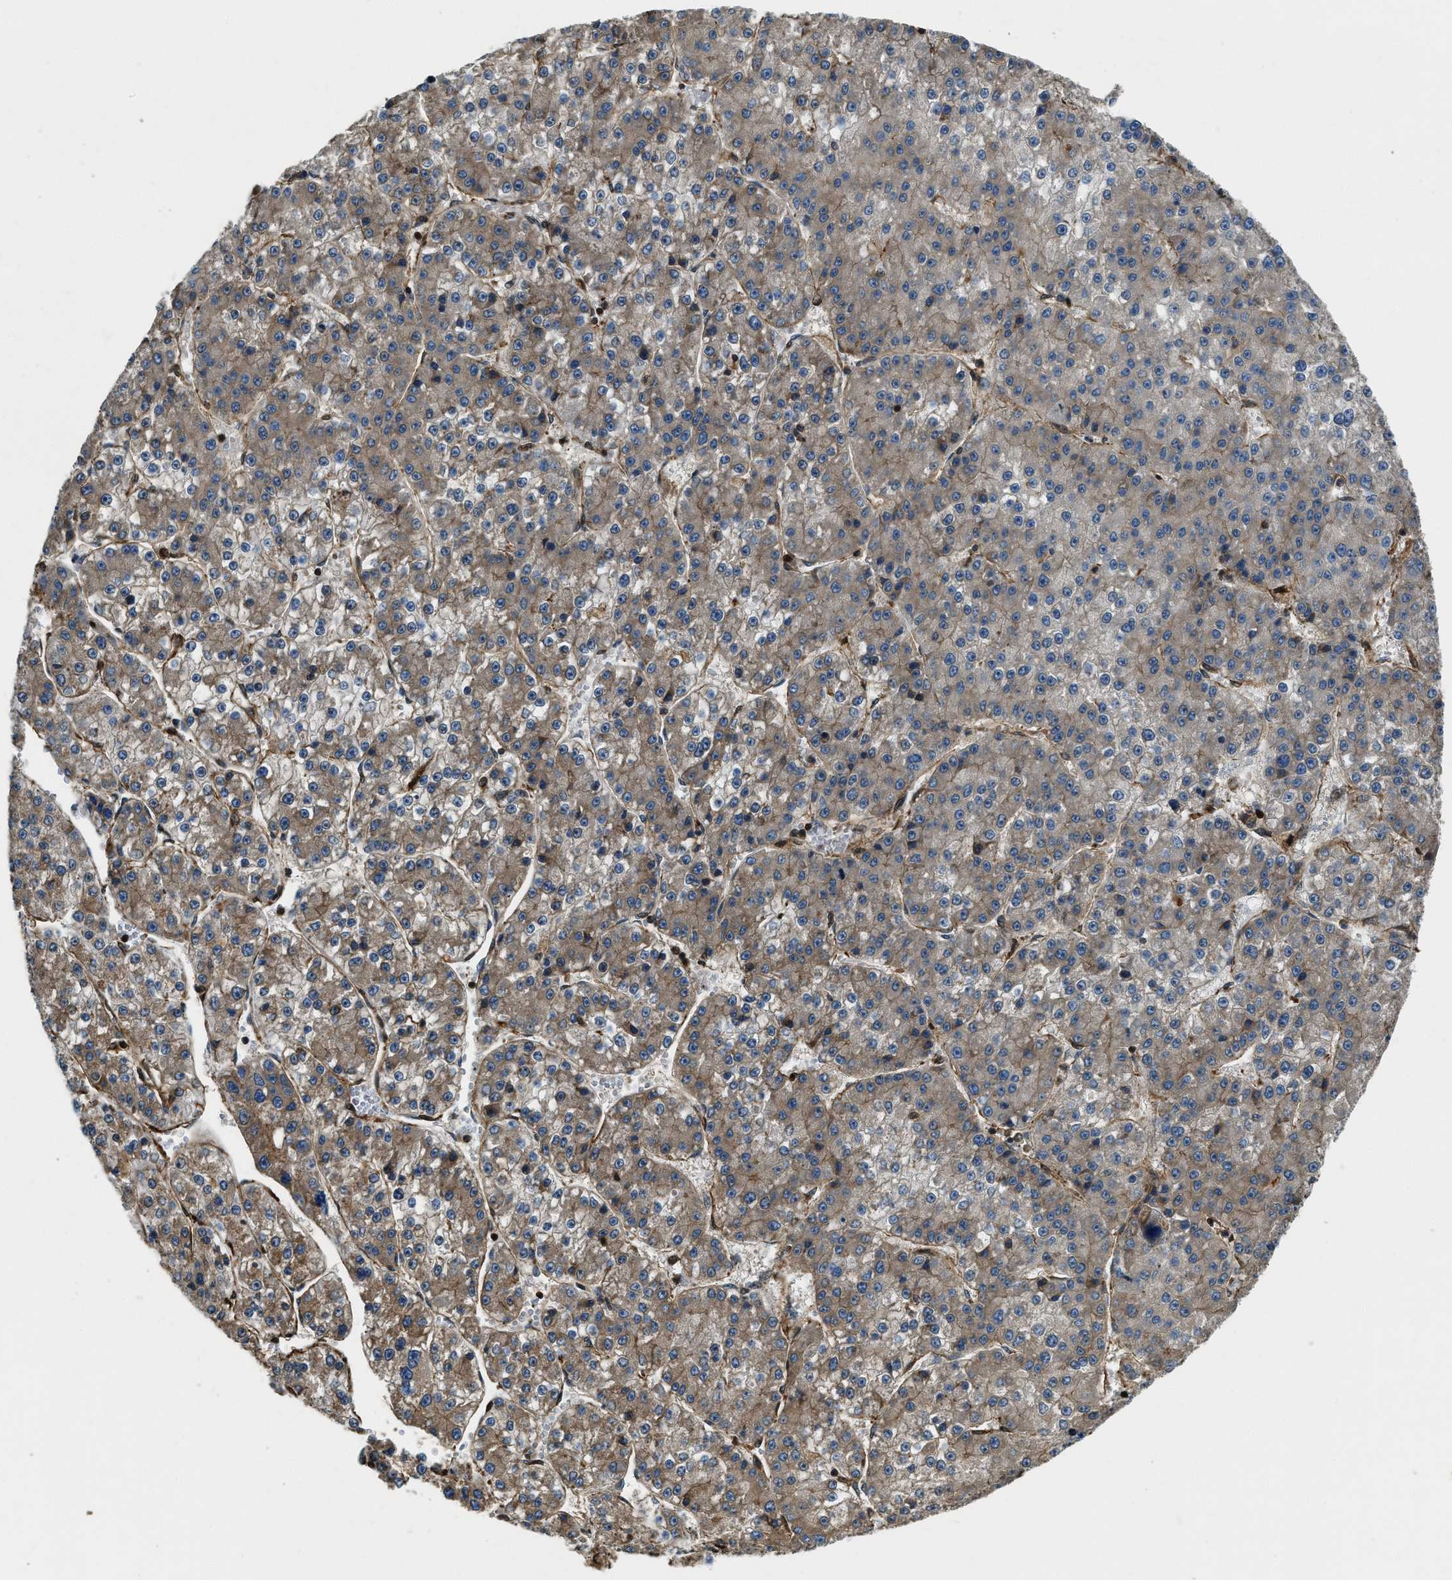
{"staining": {"intensity": "weak", "quantity": ">75%", "location": "cytoplasmic/membranous"}, "tissue": "liver cancer", "cell_type": "Tumor cells", "image_type": "cancer", "snomed": [{"axis": "morphology", "description": "Carcinoma, Hepatocellular, NOS"}, {"axis": "topography", "description": "Liver"}], "caption": "Immunohistochemistry of liver cancer (hepatocellular carcinoma) shows low levels of weak cytoplasmic/membranous expression in about >75% of tumor cells. Using DAB (3,3'-diaminobenzidine) (brown) and hematoxylin (blue) stains, captured at high magnification using brightfield microscopy.", "gene": "YARS1", "patient": {"sex": "female", "age": 73}}